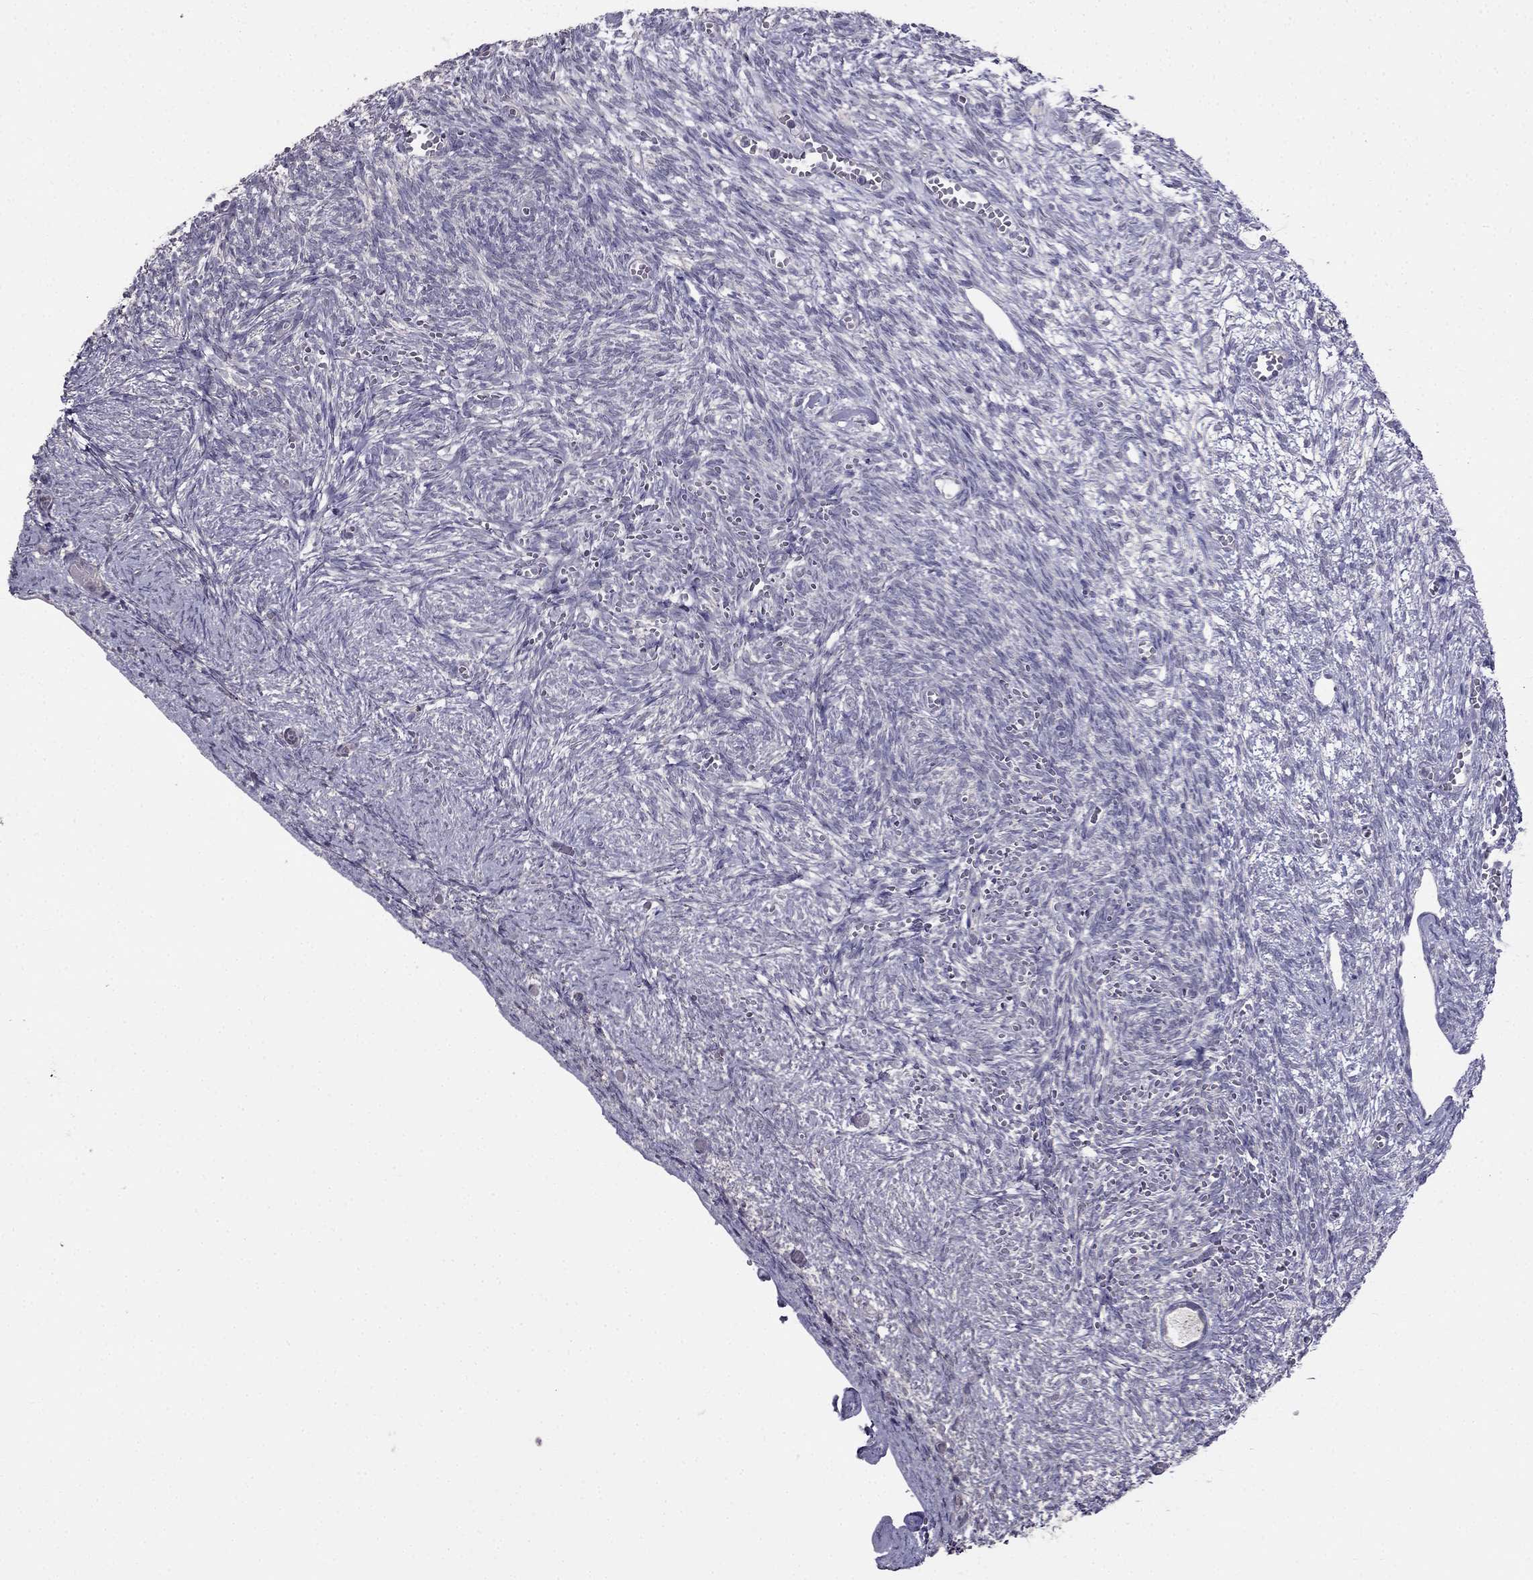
{"staining": {"intensity": "negative", "quantity": "none", "location": "none"}, "tissue": "ovary", "cell_type": "Follicle cells", "image_type": "normal", "snomed": [{"axis": "morphology", "description": "Normal tissue, NOS"}, {"axis": "topography", "description": "Ovary"}], "caption": "Immunohistochemistry (IHC) histopathology image of benign ovary: ovary stained with DAB exhibits no significant protein expression in follicle cells.", "gene": "HSFX1", "patient": {"sex": "female", "age": 43}}